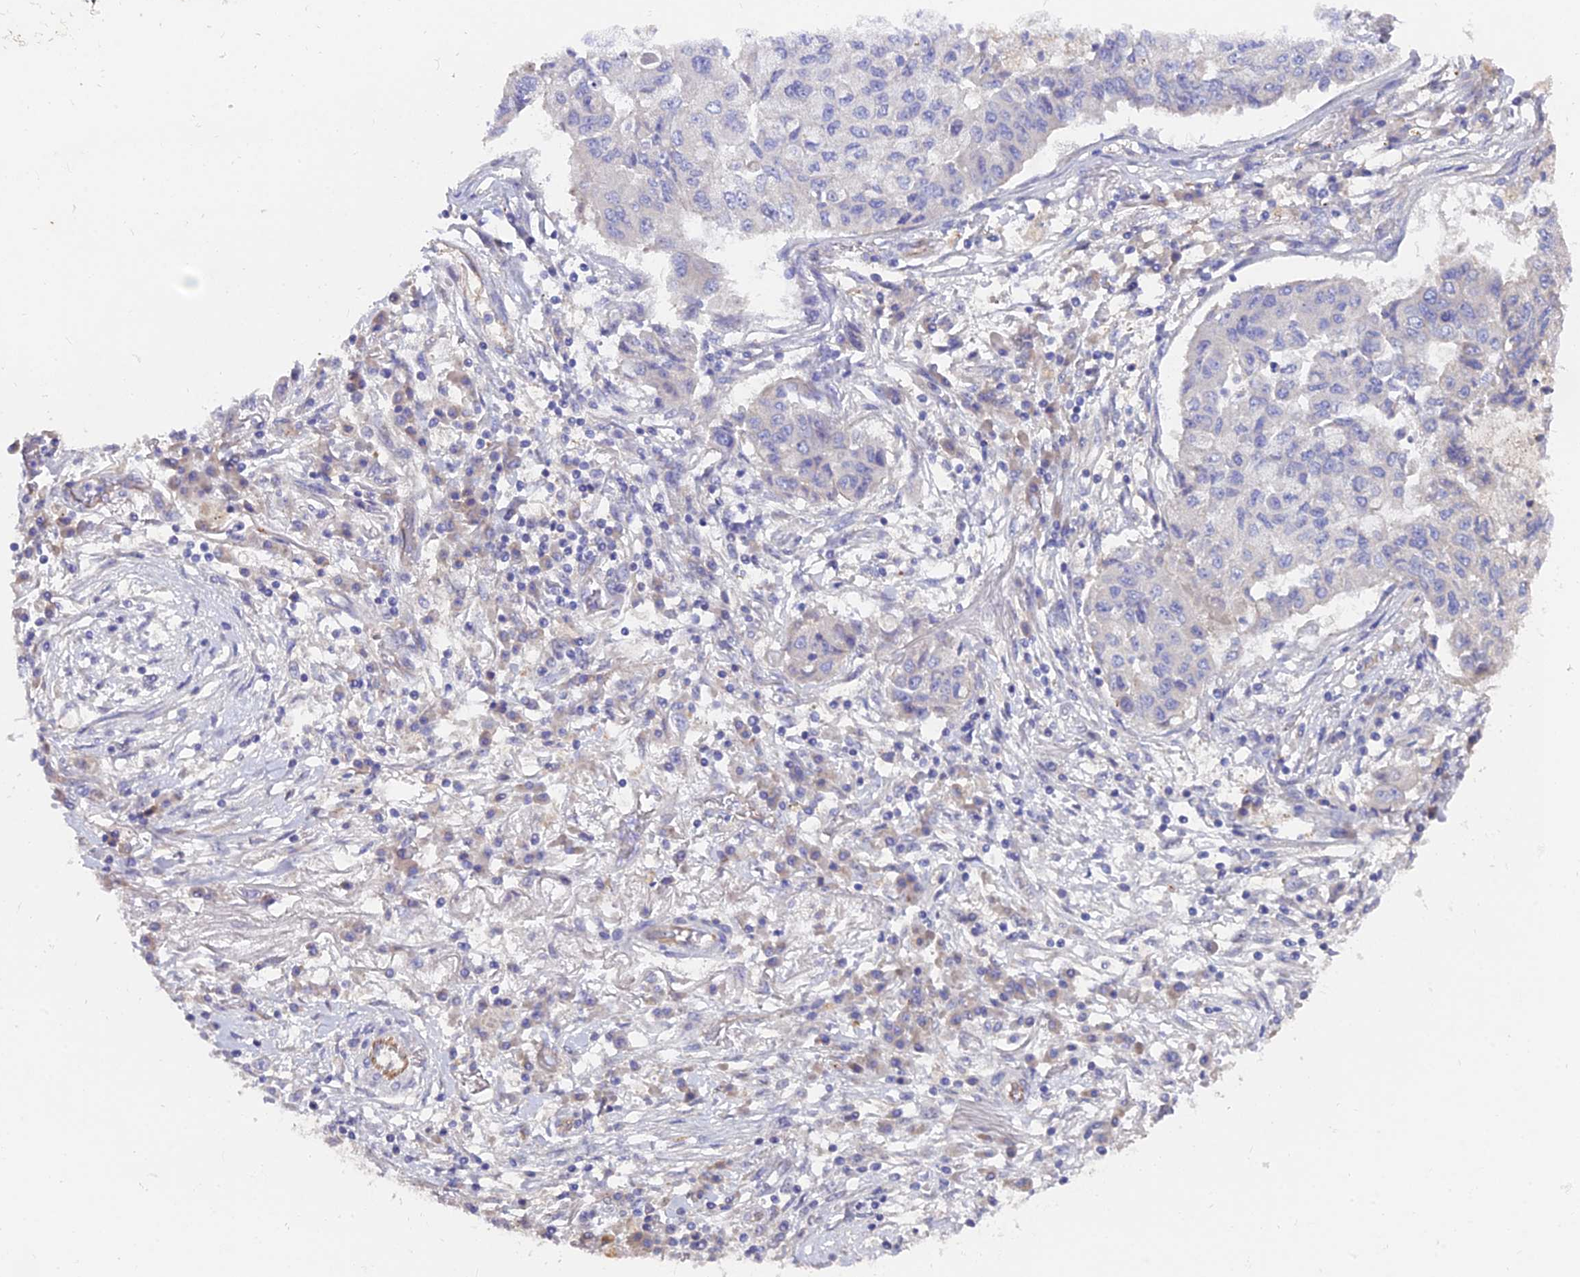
{"staining": {"intensity": "negative", "quantity": "none", "location": "none"}, "tissue": "lung cancer", "cell_type": "Tumor cells", "image_type": "cancer", "snomed": [{"axis": "morphology", "description": "Squamous cell carcinoma, NOS"}, {"axis": "topography", "description": "Lung"}], "caption": "Immunohistochemical staining of human lung cancer (squamous cell carcinoma) exhibits no significant staining in tumor cells.", "gene": "FAM168B", "patient": {"sex": "male", "age": 74}}